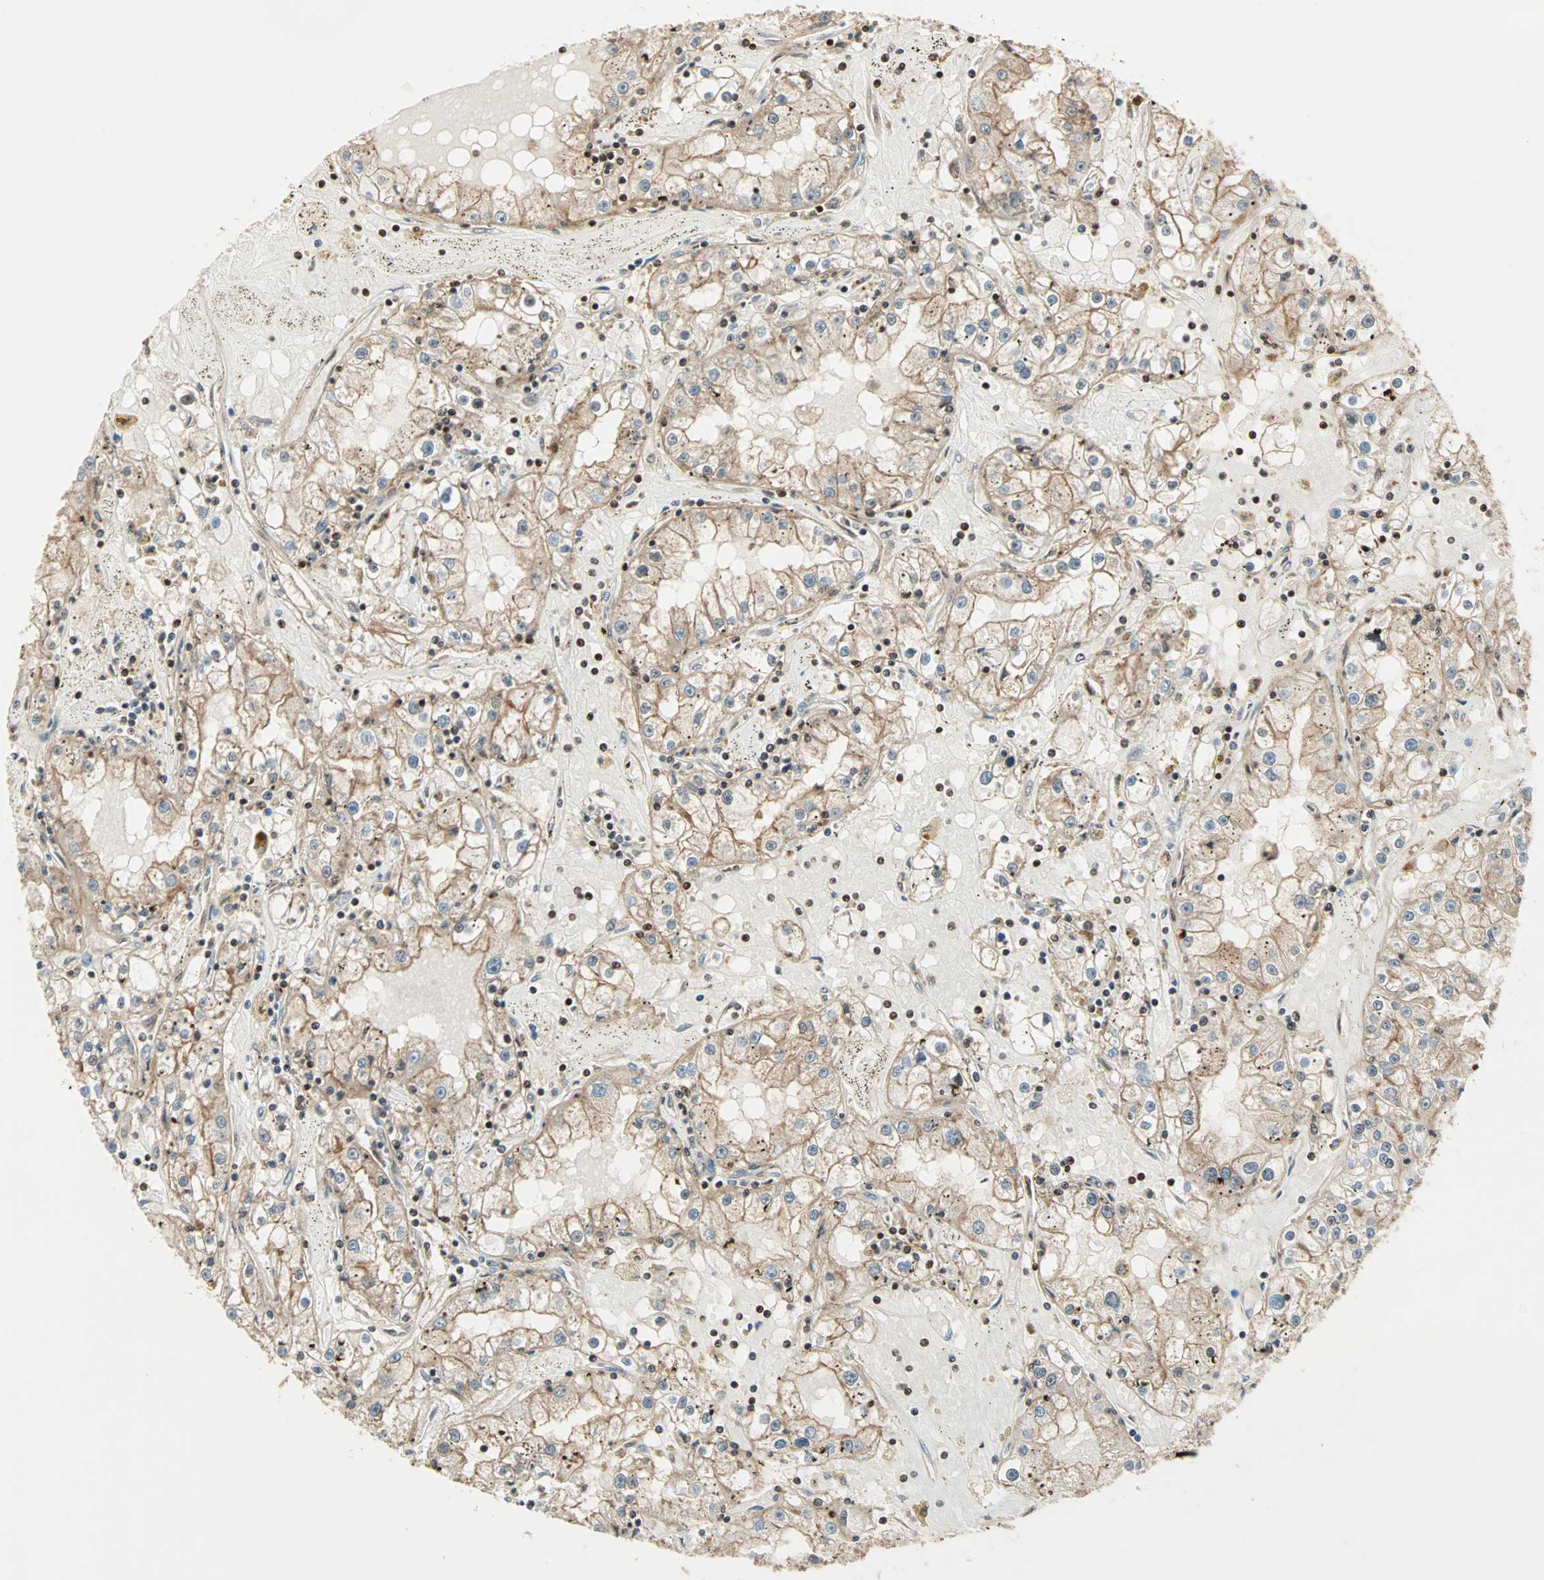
{"staining": {"intensity": "weak", "quantity": ">75%", "location": "cytoplasmic/membranous,nuclear"}, "tissue": "renal cancer", "cell_type": "Tumor cells", "image_type": "cancer", "snomed": [{"axis": "morphology", "description": "Adenocarcinoma, NOS"}, {"axis": "topography", "description": "Kidney"}], "caption": "Protein staining of adenocarcinoma (renal) tissue exhibits weak cytoplasmic/membranous and nuclear positivity in approximately >75% of tumor cells. (DAB (3,3'-diaminobenzidine) IHC with brightfield microscopy, high magnification).", "gene": "ZBED9", "patient": {"sex": "male", "age": 56}}